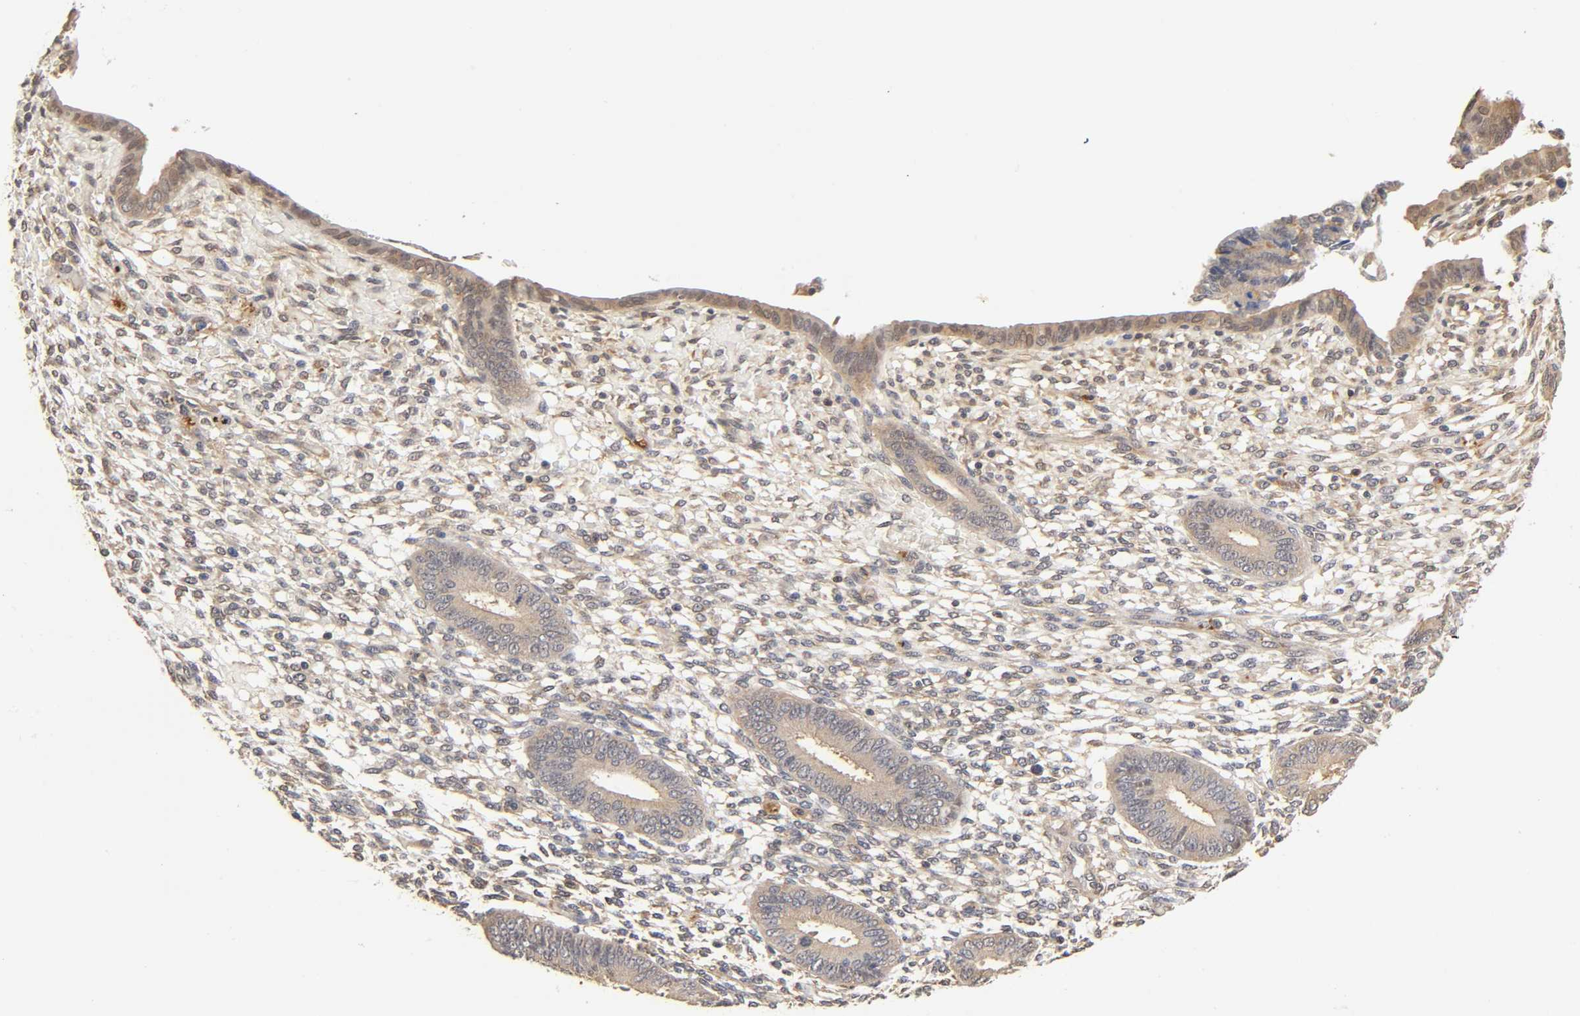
{"staining": {"intensity": "weak", "quantity": ">75%", "location": "cytoplasmic/membranous"}, "tissue": "endometrium", "cell_type": "Cells in endometrial stroma", "image_type": "normal", "snomed": [{"axis": "morphology", "description": "Normal tissue, NOS"}, {"axis": "topography", "description": "Endometrium"}], "caption": "Endometrium stained for a protein (brown) displays weak cytoplasmic/membranous positive positivity in about >75% of cells in endometrial stroma.", "gene": "PDE5A", "patient": {"sex": "female", "age": 42}}